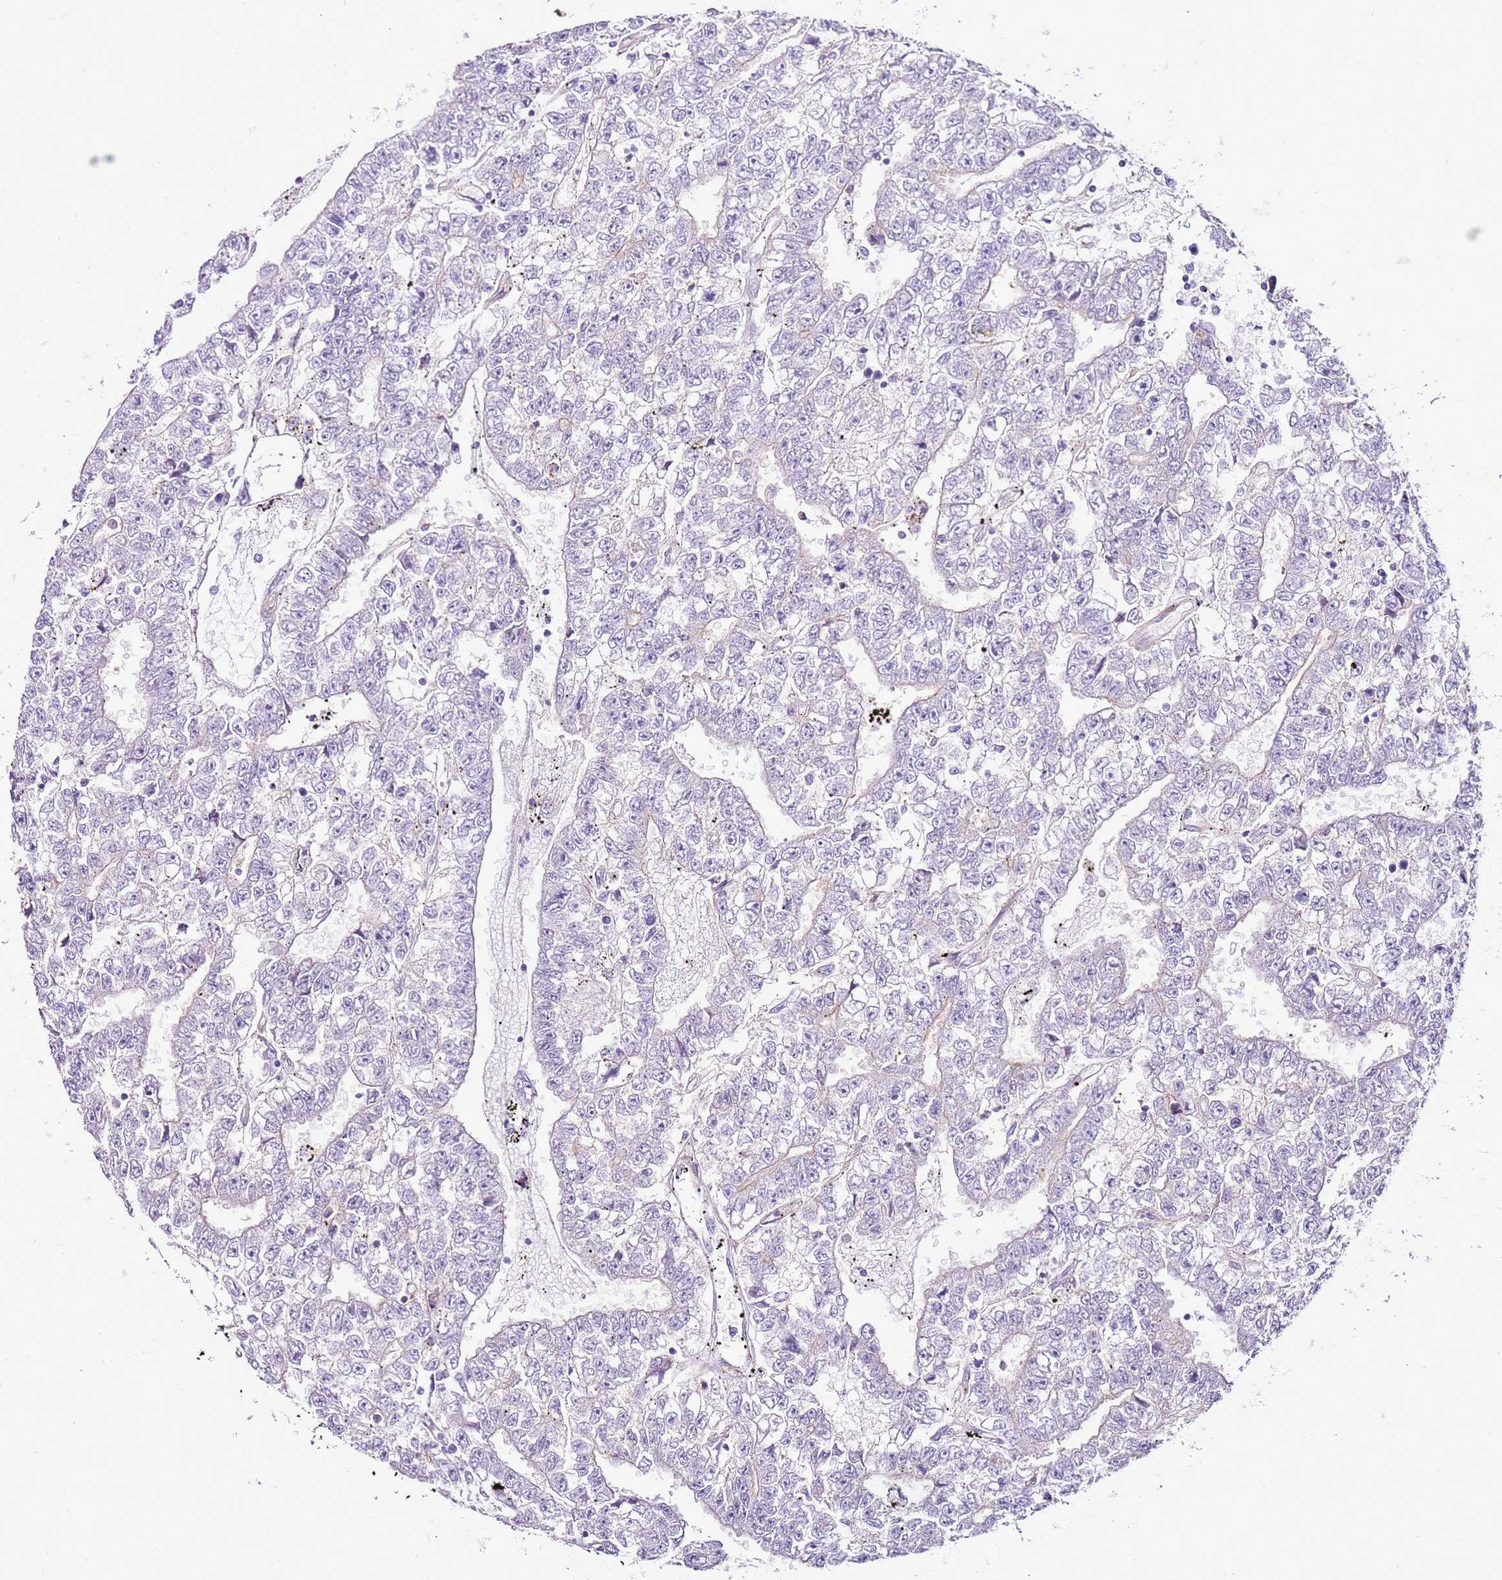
{"staining": {"intensity": "negative", "quantity": "none", "location": "none"}, "tissue": "testis cancer", "cell_type": "Tumor cells", "image_type": "cancer", "snomed": [{"axis": "morphology", "description": "Carcinoma, Embryonal, NOS"}, {"axis": "topography", "description": "Testis"}], "caption": "Immunohistochemistry (IHC) histopathology image of neoplastic tissue: testis cancer stained with DAB displays no significant protein expression in tumor cells. The staining was performed using DAB to visualize the protein expression in brown, while the nuclei were stained in blue with hematoxylin (Magnification: 20x).", "gene": "SLC38A5", "patient": {"sex": "male", "age": 25}}